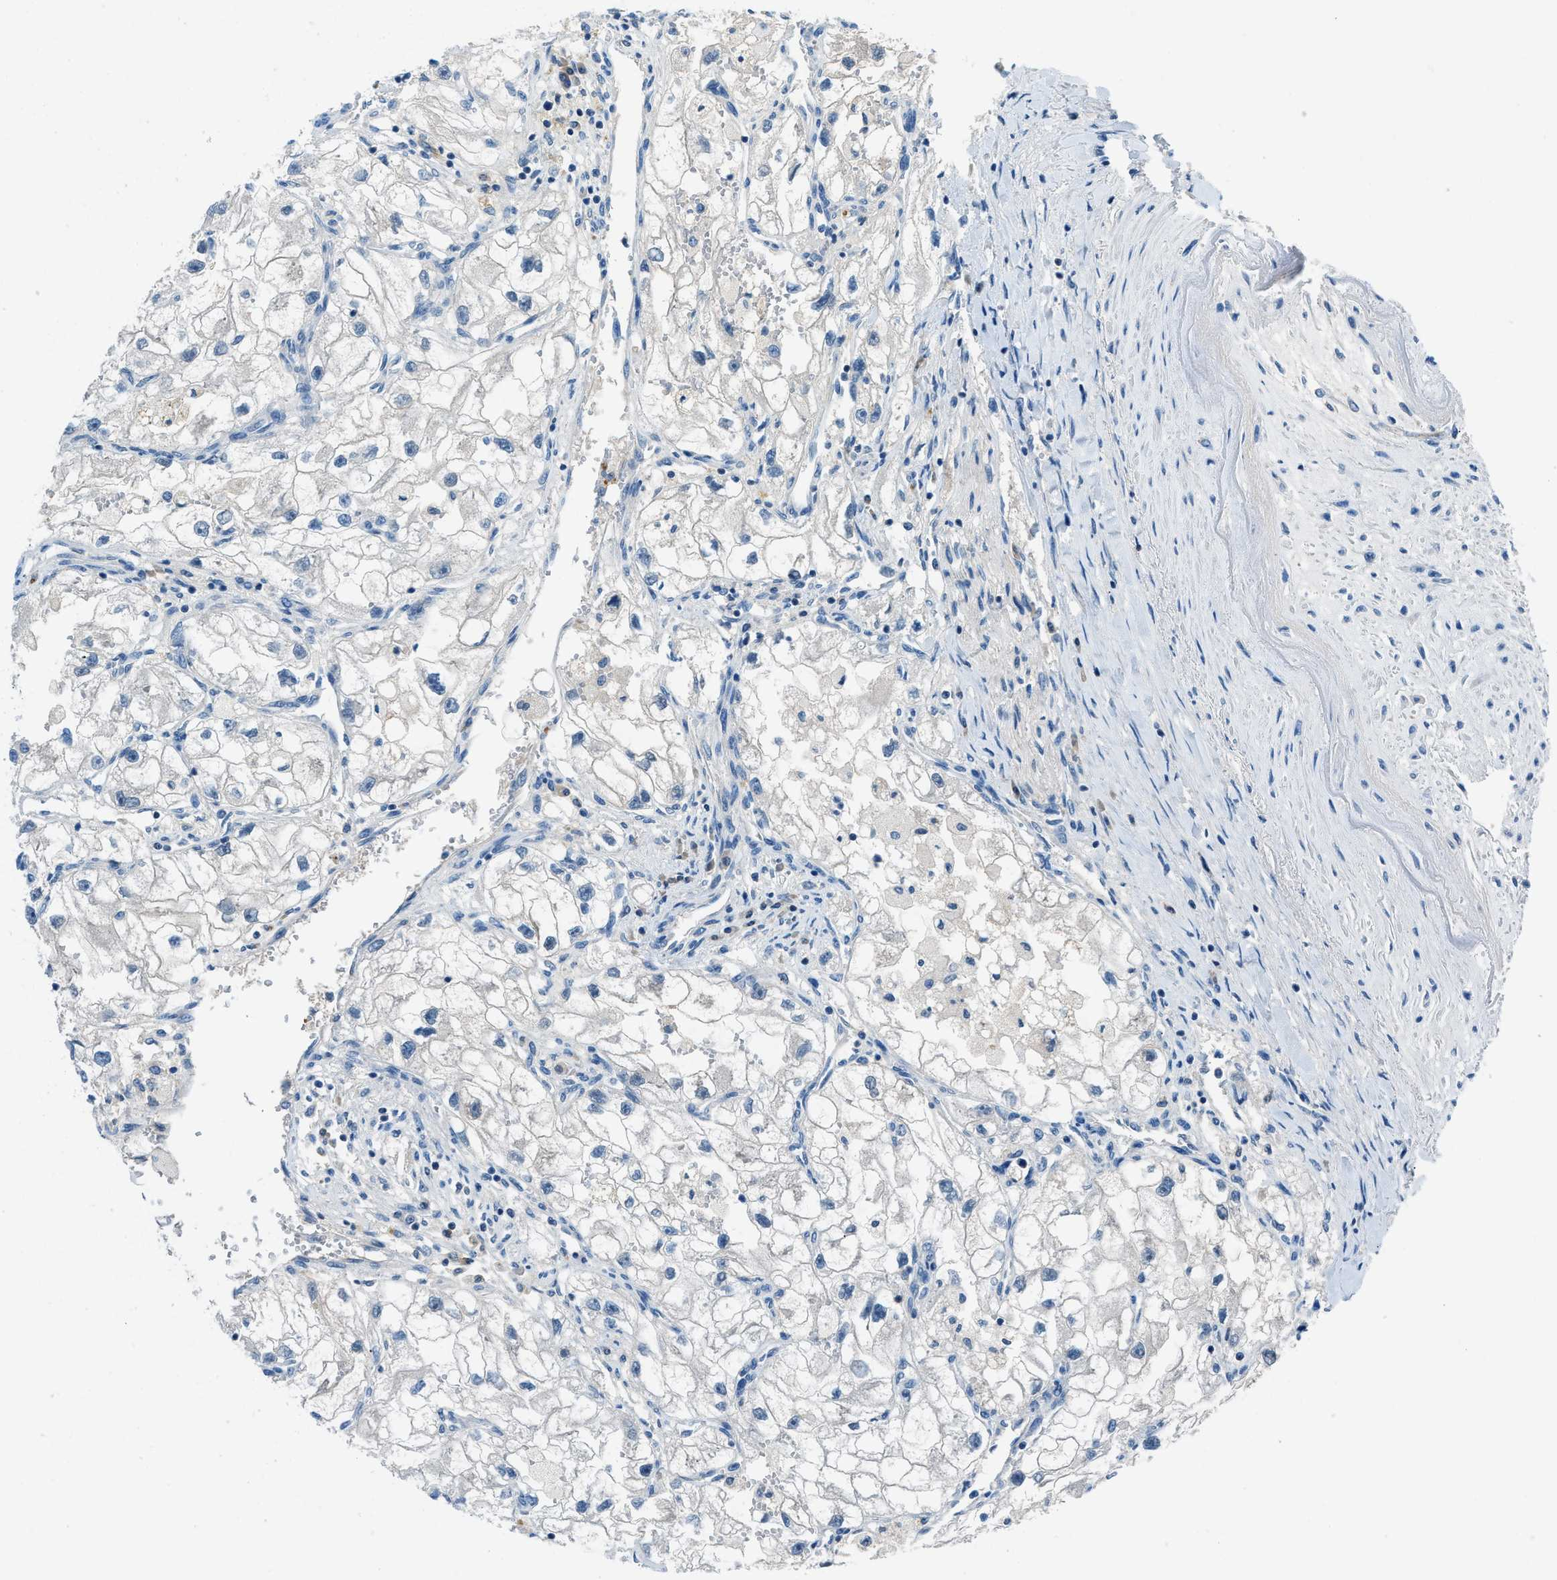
{"staining": {"intensity": "negative", "quantity": "none", "location": "none"}, "tissue": "renal cancer", "cell_type": "Tumor cells", "image_type": "cancer", "snomed": [{"axis": "morphology", "description": "Adenocarcinoma, NOS"}, {"axis": "topography", "description": "Kidney"}], "caption": "Immunohistochemical staining of adenocarcinoma (renal) demonstrates no significant expression in tumor cells. Brightfield microscopy of IHC stained with DAB (brown) and hematoxylin (blue), captured at high magnification.", "gene": "ACP1", "patient": {"sex": "female", "age": 70}}